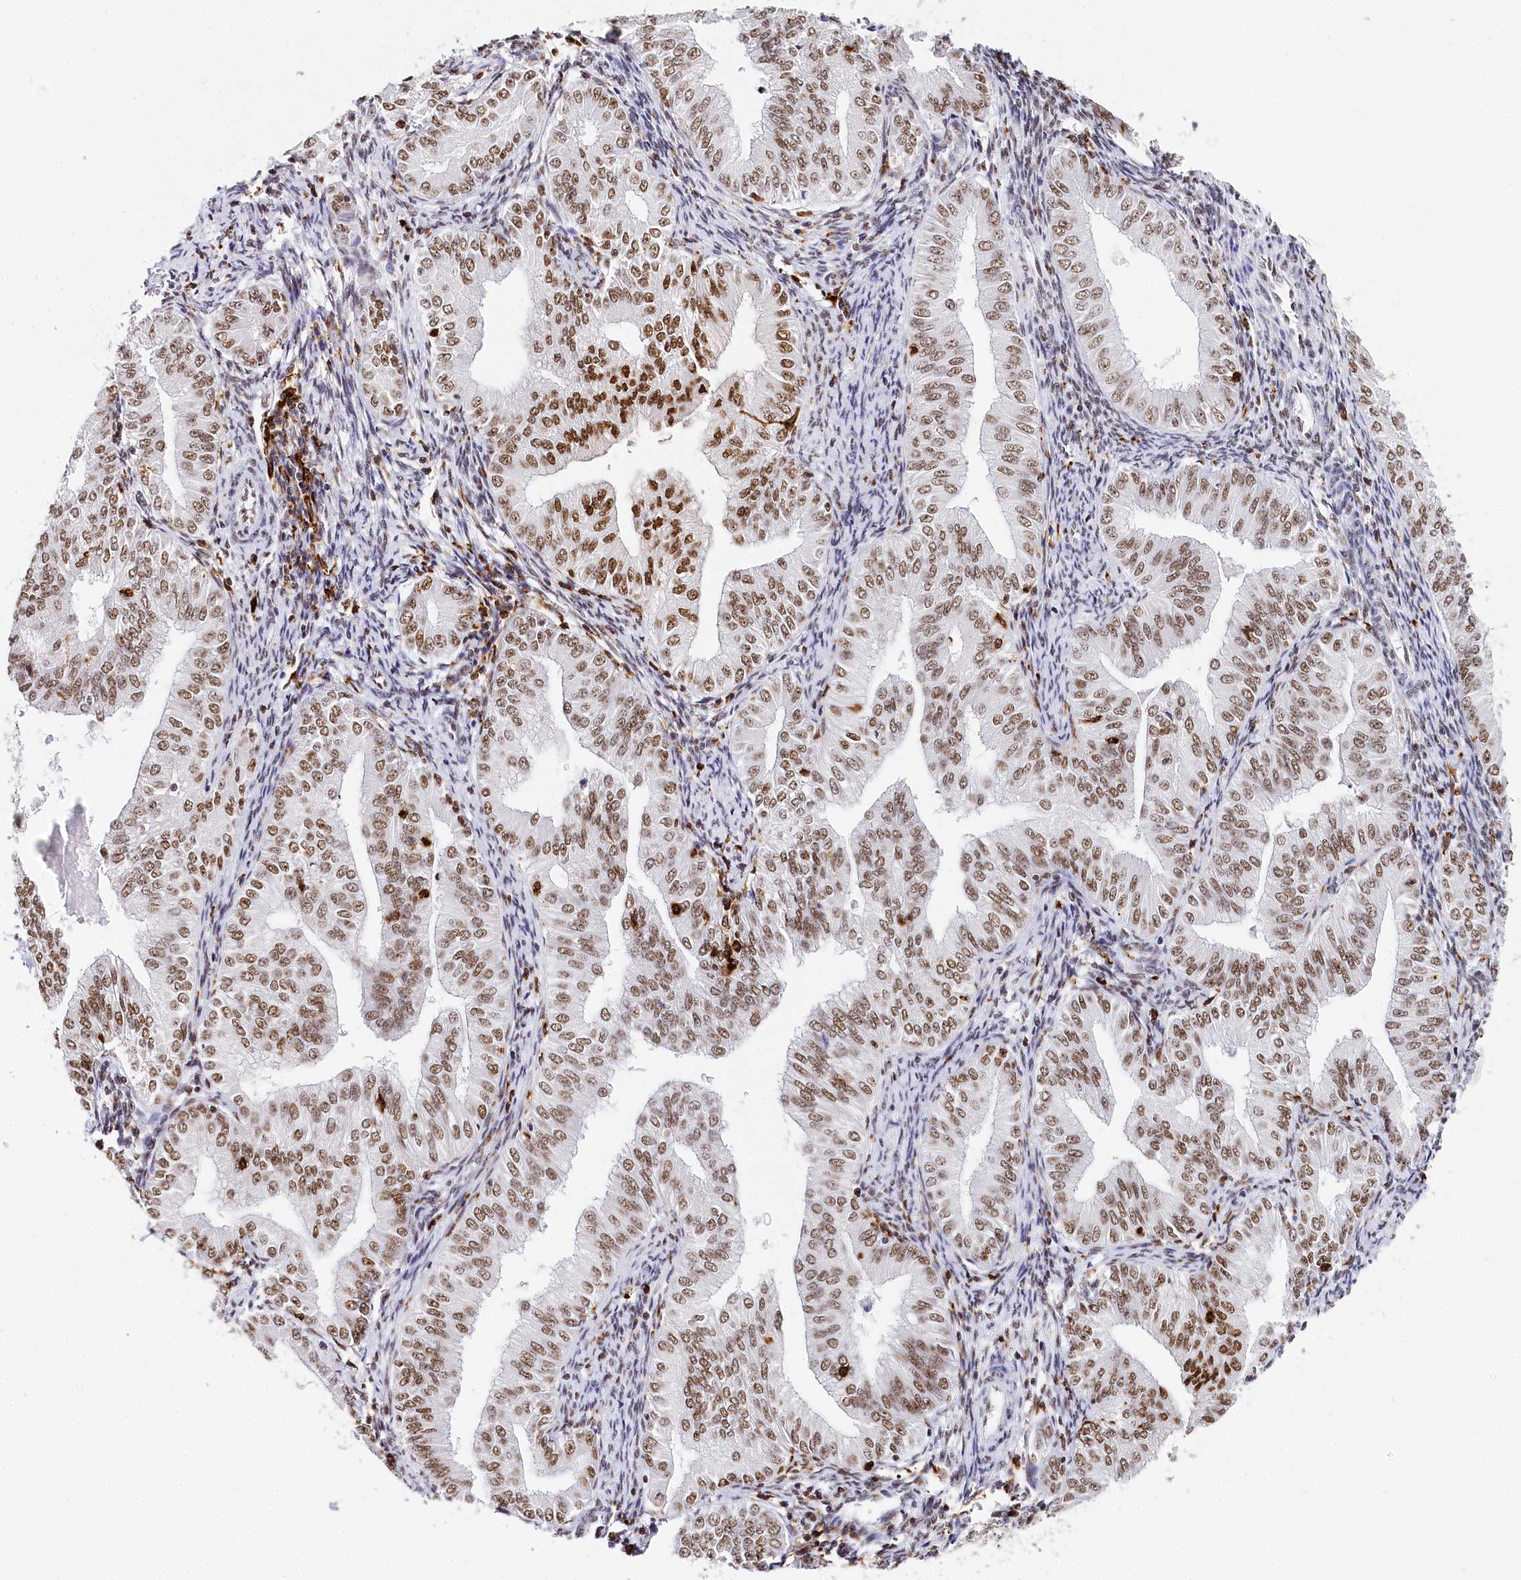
{"staining": {"intensity": "moderate", "quantity": ">75%", "location": "nuclear"}, "tissue": "endometrial cancer", "cell_type": "Tumor cells", "image_type": "cancer", "snomed": [{"axis": "morphology", "description": "Normal tissue, NOS"}, {"axis": "morphology", "description": "Adenocarcinoma, NOS"}, {"axis": "topography", "description": "Endometrium"}], "caption": "This image reveals immunohistochemistry staining of human adenocarcinoma (endometrial), with medium moderate nuclear staining in approximately >75% of tumor cells.", "gene": "BARD1", "patient": {"sex": "female", "age": 53}}